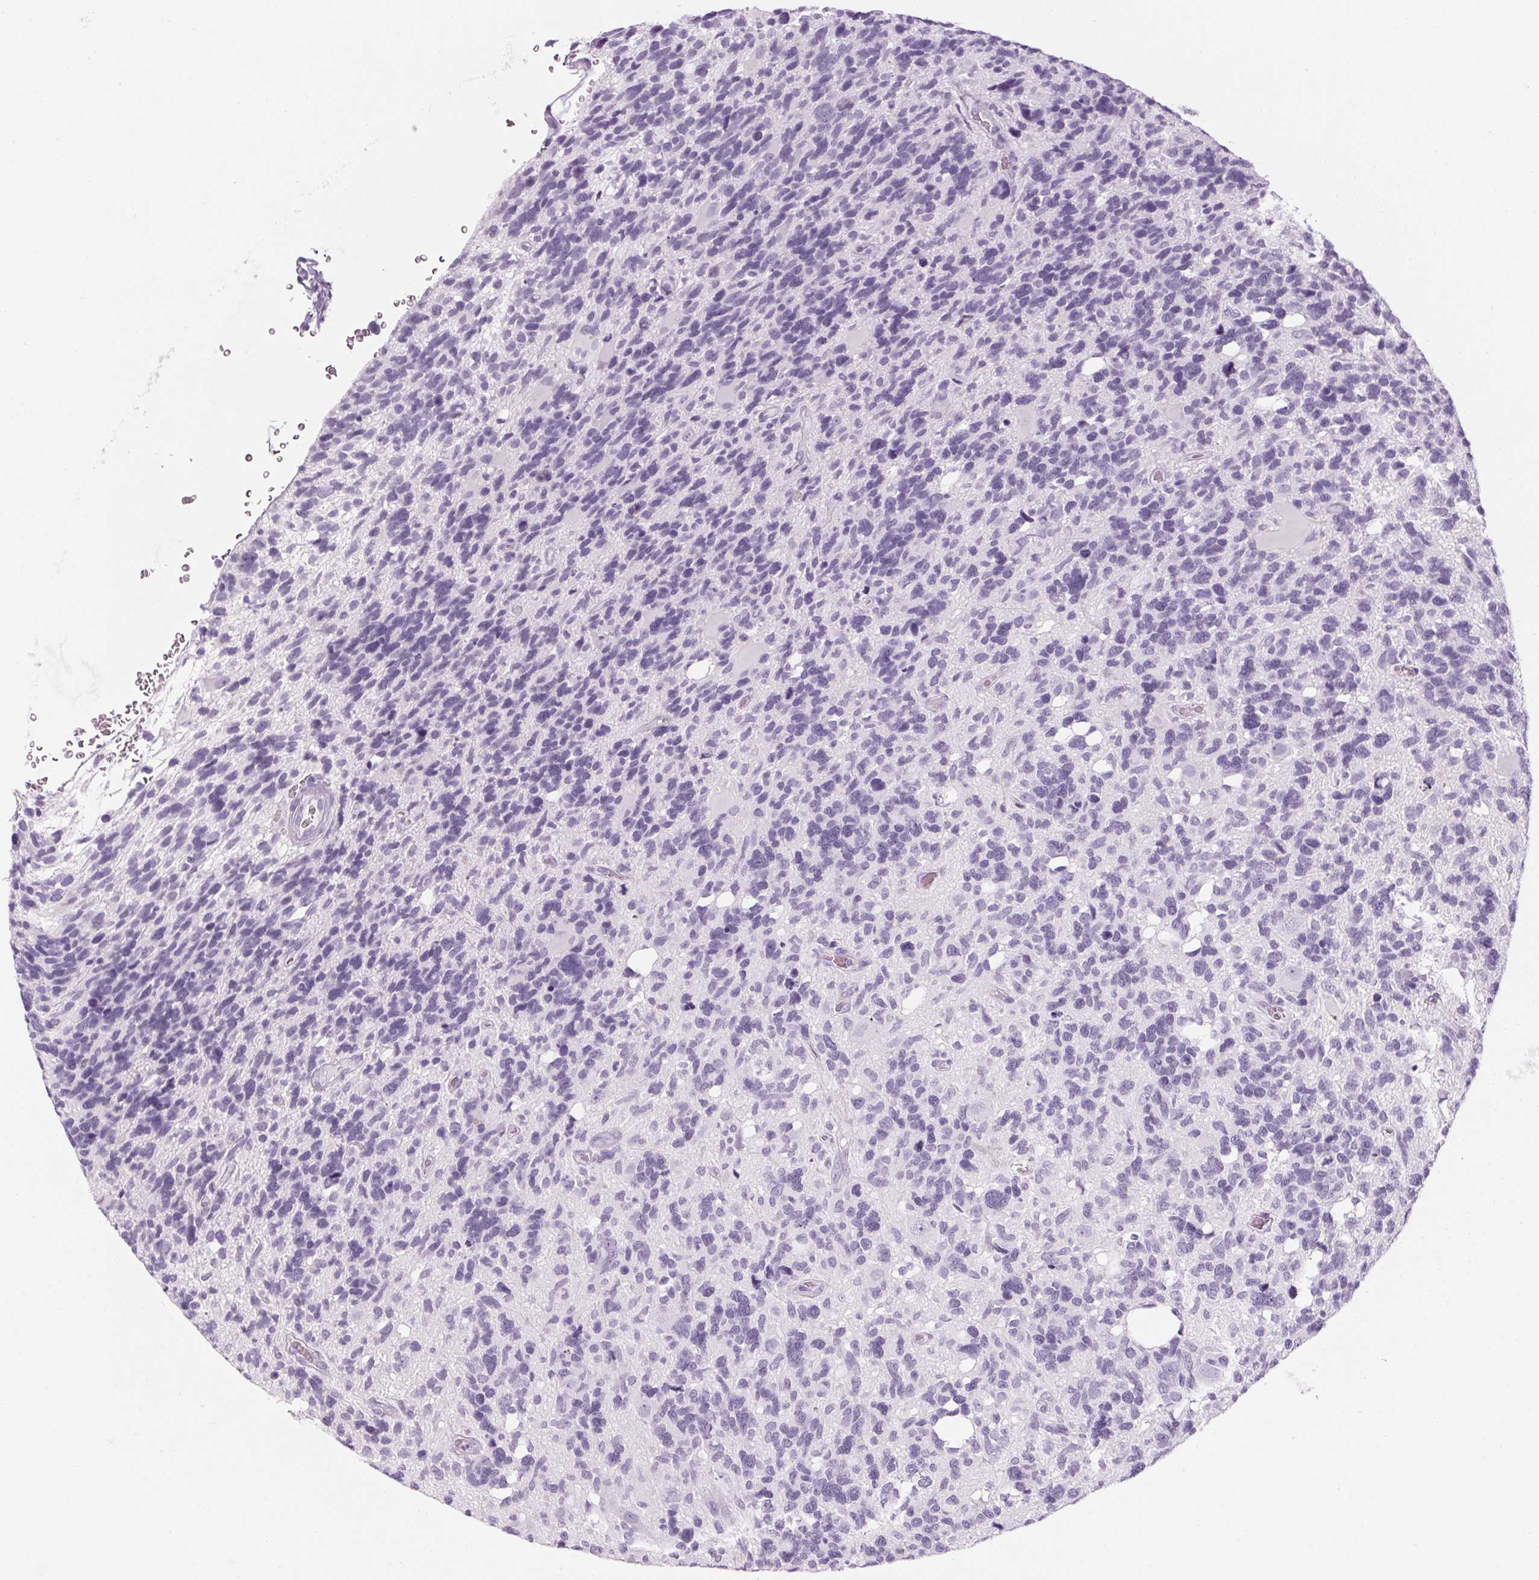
{"staining": {"intensity": "negative", "quantity": "none", "location": "none"}, "tissue": "glioma", "cell_type": "Tumor cells", "image_type": "cancer", "snomed": [{"axis": "morphology", "description": "Glioma, malignant, High grade"}, {"axis": "topography", "description": "Brain"}], "caption": "This photomicrograph is of glioma stained with immunohistochemistry to label a protein in brown with the nuclei are counter-stained blue. There is no positivity in tumor cells.", "gene": "RPTN", "patient": {"sex": "male", "age": 49}}